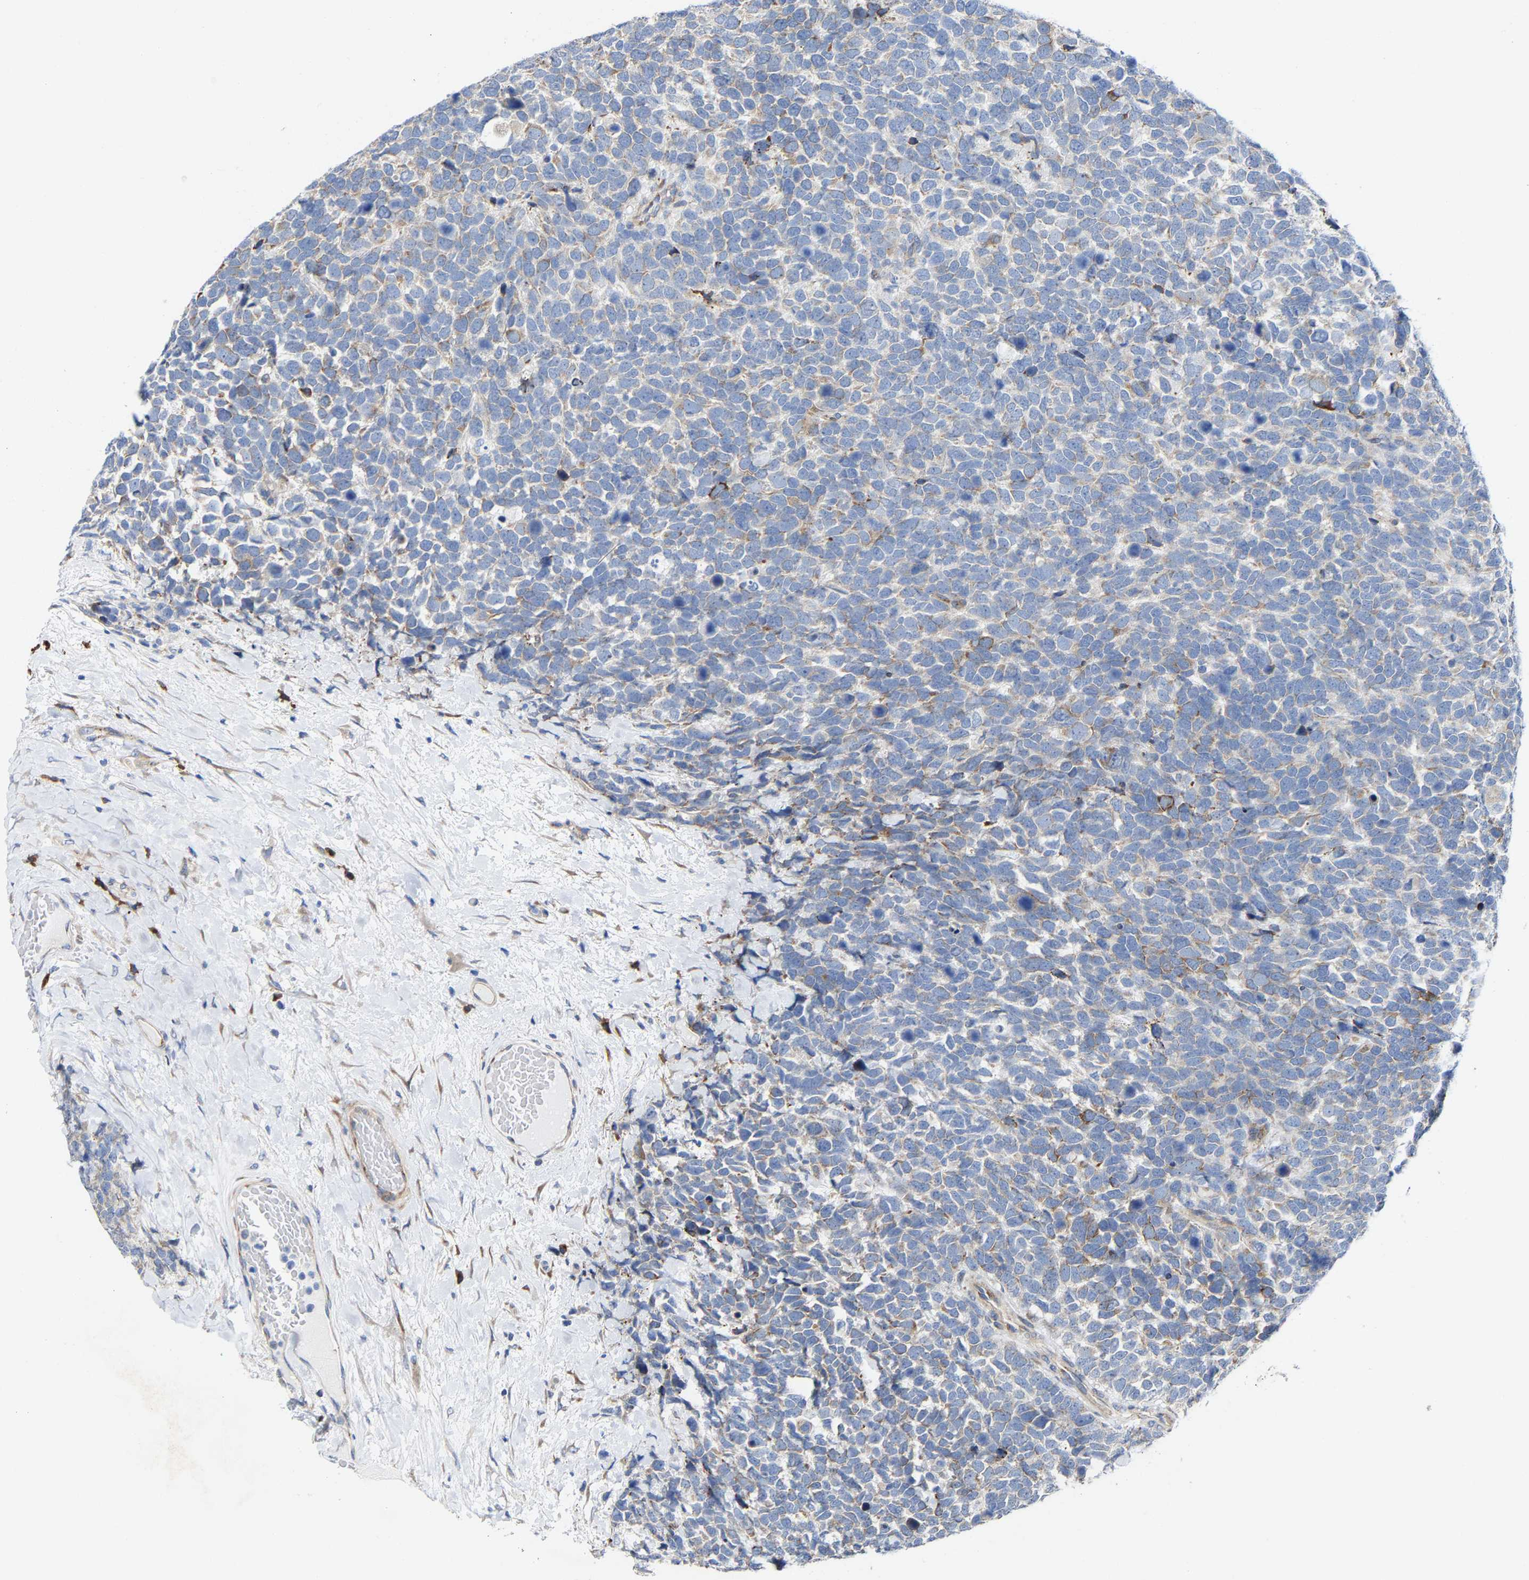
{"staining": {"intensity": "moderate", "quantity": "<25%", "location": "cytoplasmic/membranous"}, "tissue": "urothelial cancer", "cell_type": "Tumor cells", "image_type": "cancer", "snomed": [{"axis": "morphology", "description": "Urothelial carcinoma, High grade"}, {"axis": "topography", "description": "Urinary bladder"}], "caption": "Human urothelial cancer stained with a brown dye displays moderate cytoplasmic/membranous positive positivity in approximately <25% of tumor cells.", "gene": "PPP1R15A", "patient": {"sex": "female", "age": 82}}